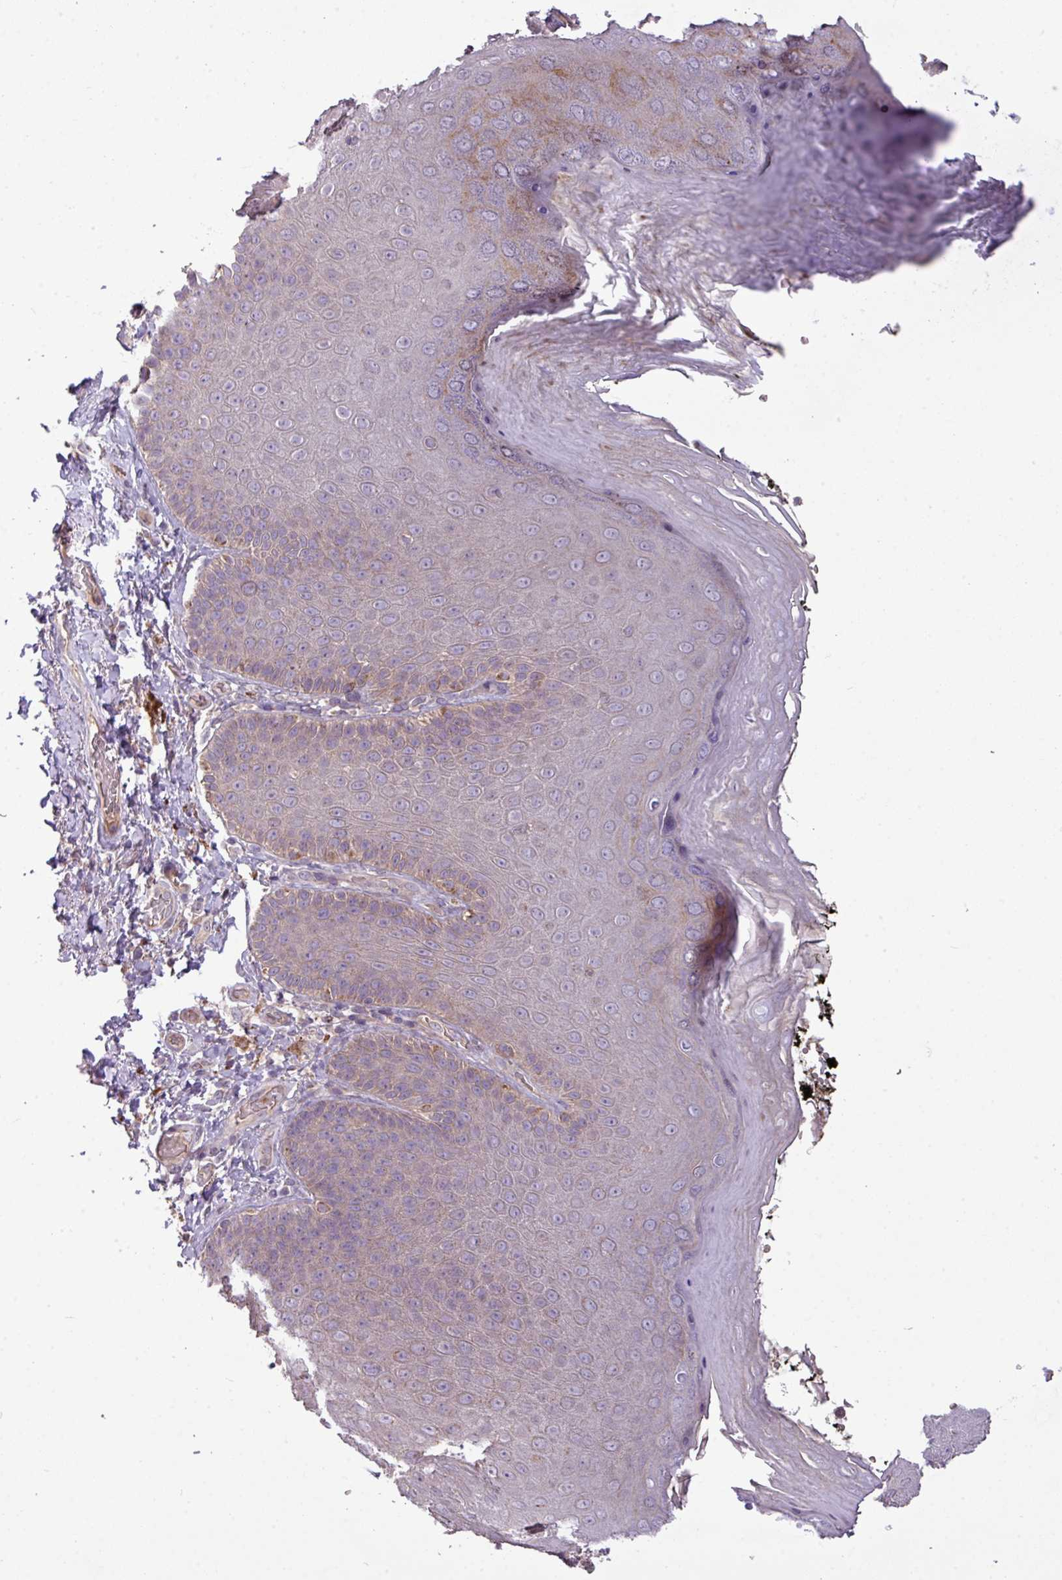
{"staining": {"intensity": "weak", "quantity": "<25%", "location": "cytoplasmic/membranous"}, "tissue": "skin", "cell_type": "Epidermal cells", "image_type": "normal", "snomed": [{"axis": "morphology", "description": "Normal tissue, NOS"}, {"axis": "topography", "description": "Anal"}, {"axis": "topography", "description": "Peripheral nerve tissue"}], "caption": "IHC of normal skin shows no positivity in epidermal cells. Nuclei are stained in blue.", "gene": "PAPLN", "patient": {"sex": "male", "age": 53}}